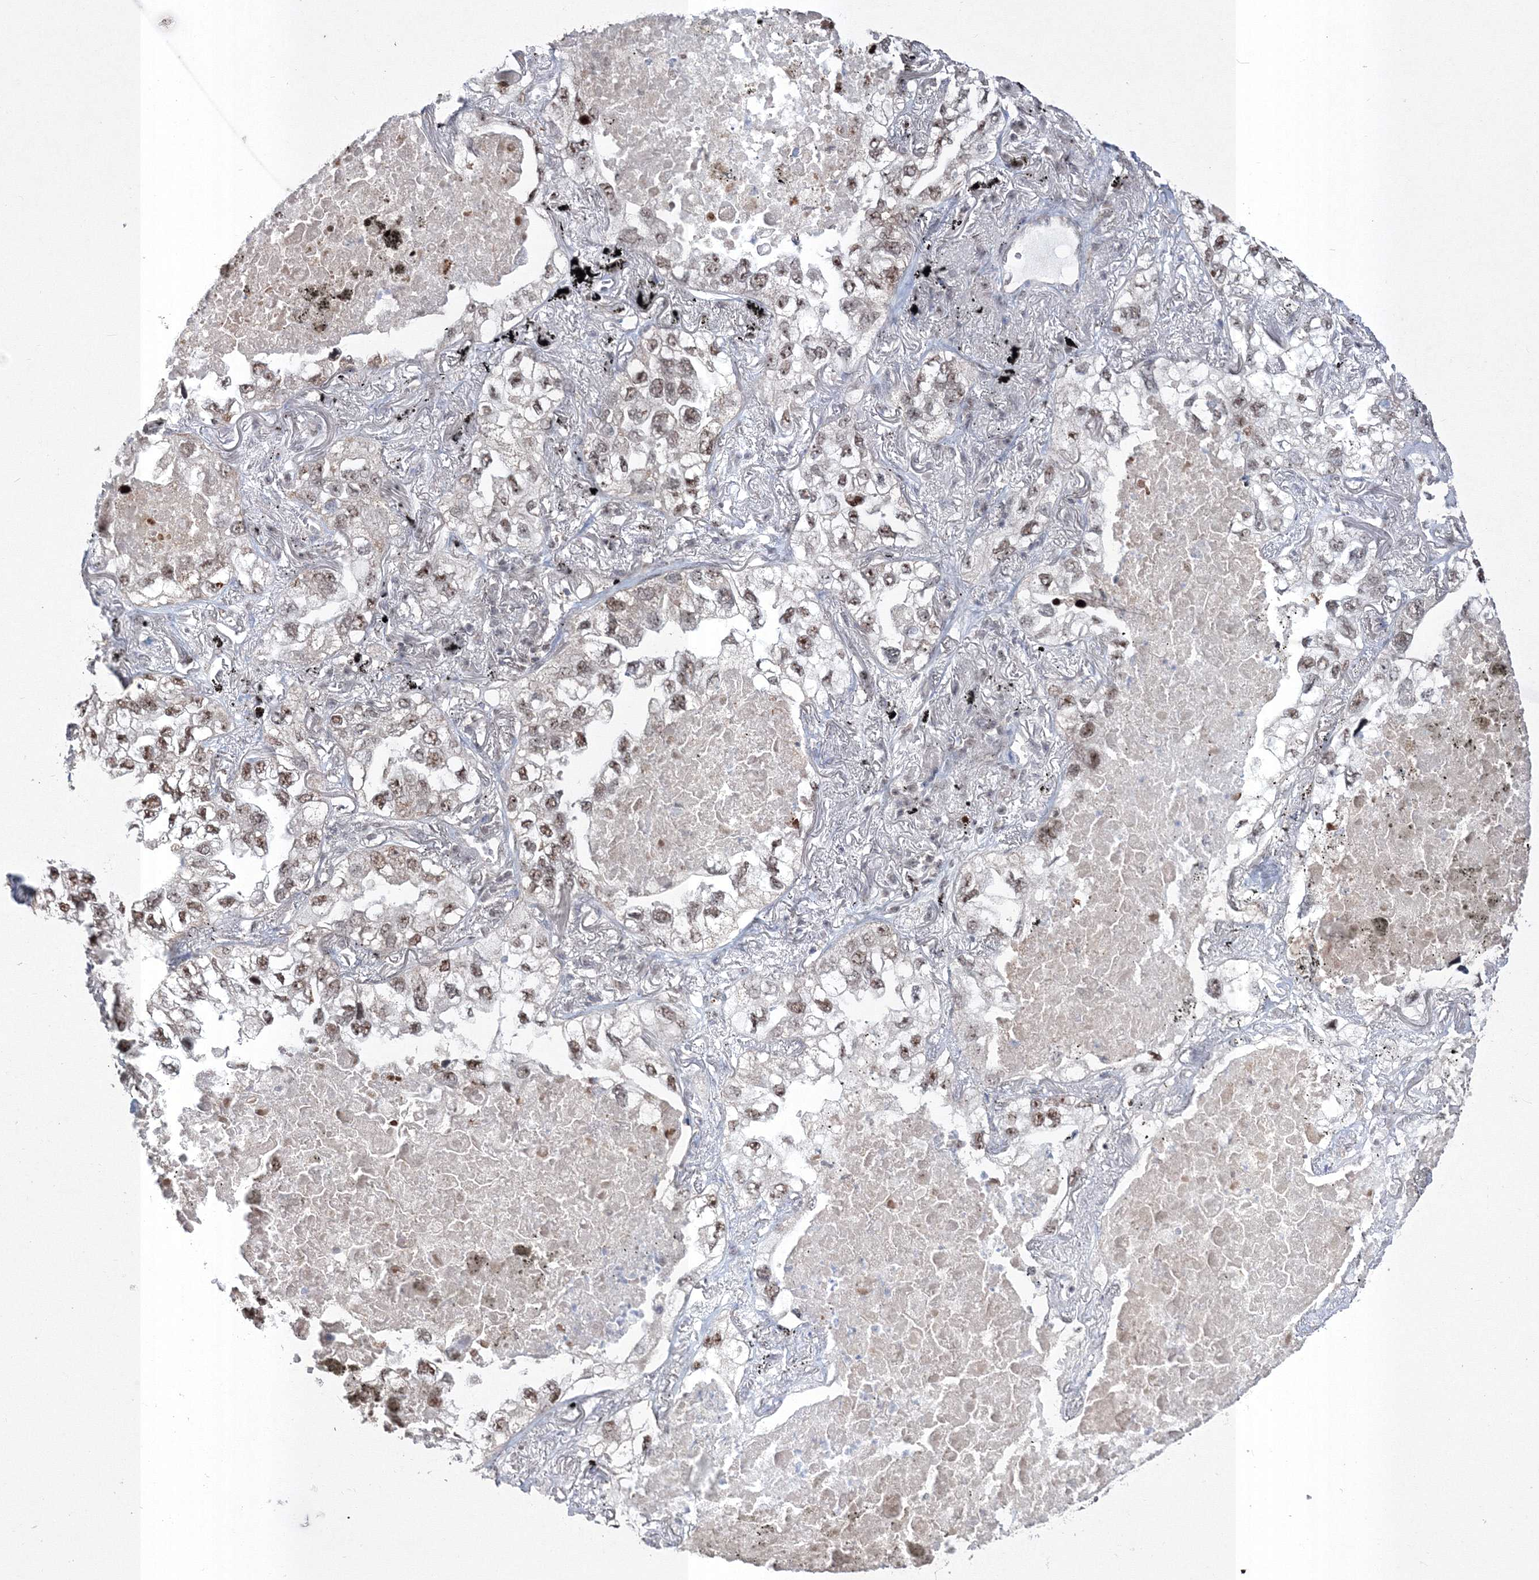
{"staining": {"intensity": "moderate", "quantity": ">75%", "location": "nuclear"}, "tissue": "lung cancer", "cell_type": "Tumor cells", "image_type": "cancer", "snomed": [{"axis": "morphology", "description": "Adenocarcinoma, NOS"}, {"axis": "topography", "description": "Lung"}], "caption": "Protein expression analysis of lung cancer (adenocarcinoma) displays moderate nuclear staining in approximately >75% of tumor cells.", "gene": "GRSF1", "patient": {"sex": "male", "age": 65}}